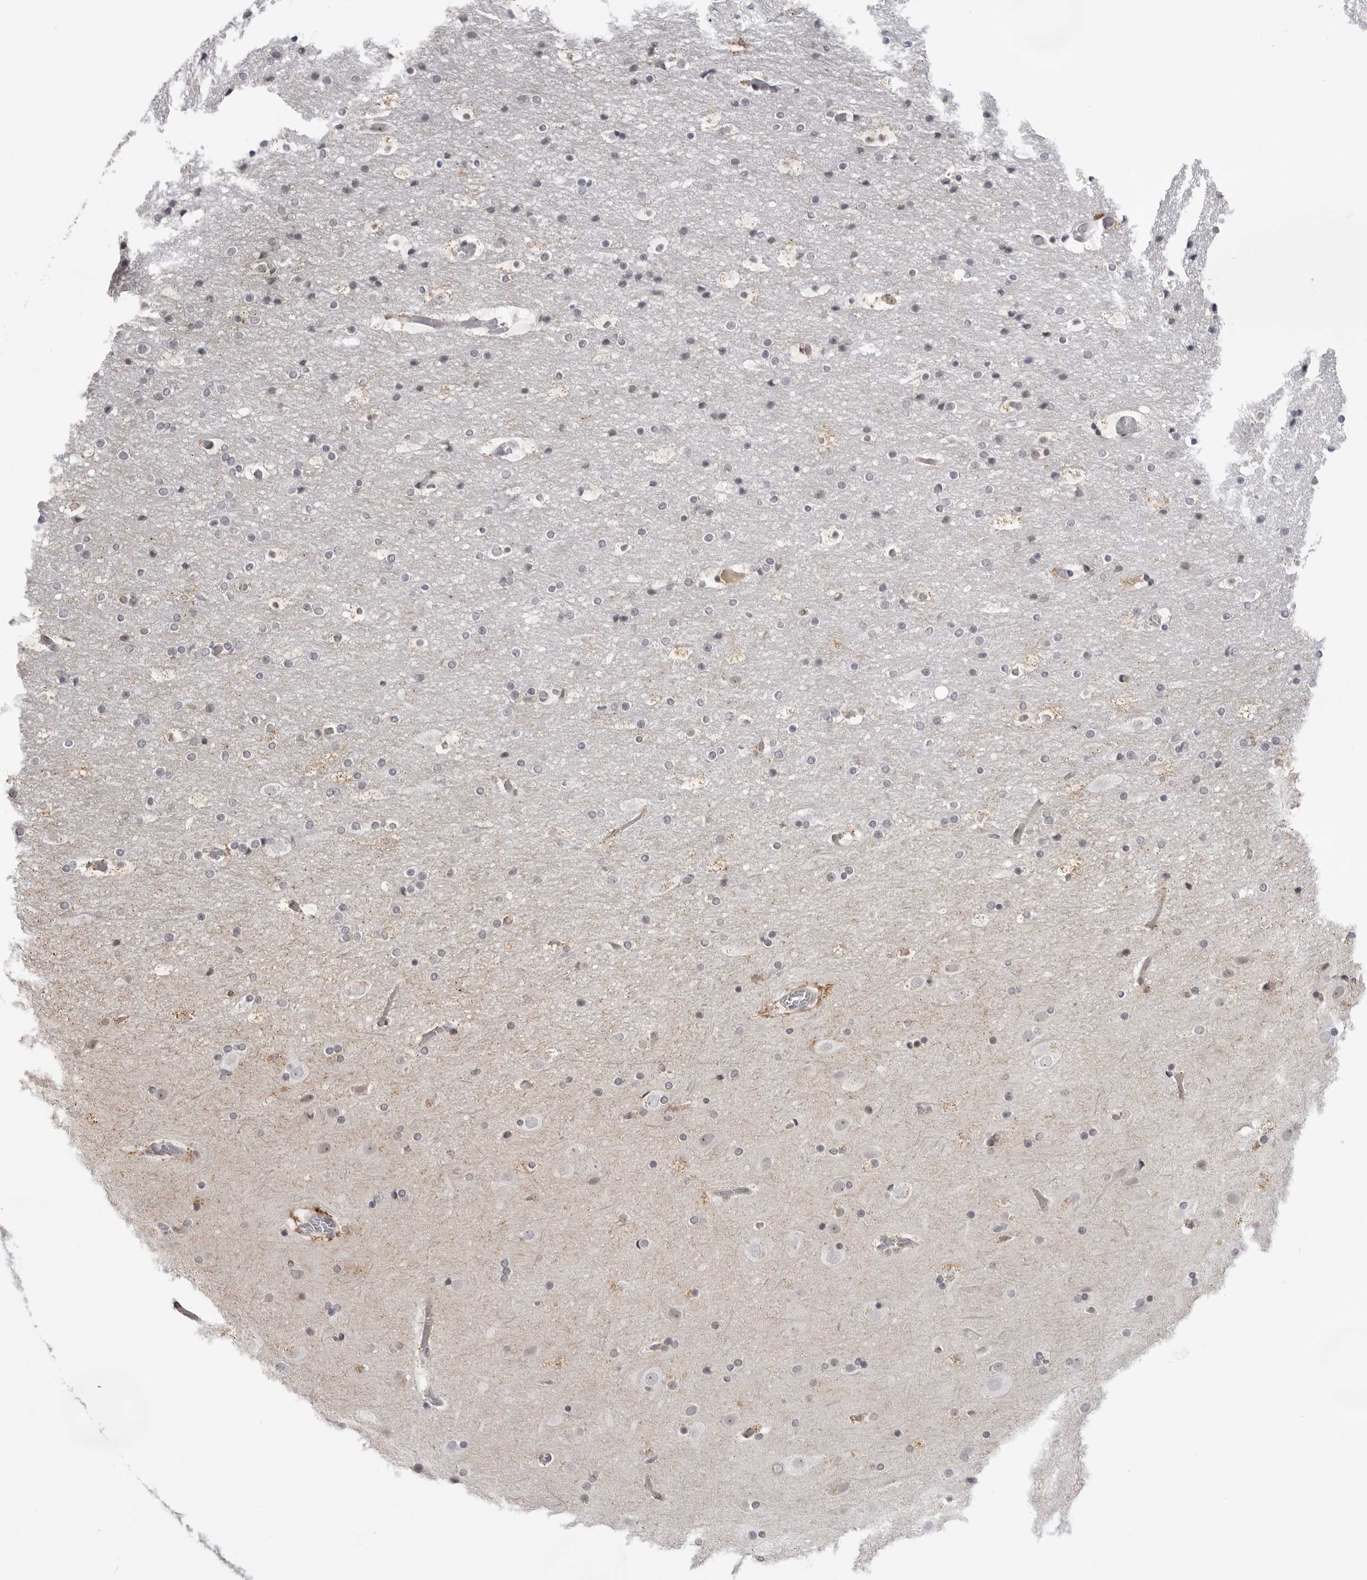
{"staining": {"intensity": "negative", "quantity": "none", "location": "none"}, "tissue": "cerebral cortex", "cell_type": "Endothelial cells", "image_type": "normal", "snomed": [{"axis": "morphology", "description": "Normal tissue, NOS"}, {"axis": "topography", "description": "Cerebral cortex"}], "caption": "Micrograph shows no significant protein expression in endothelial cells of normal cerebral cortex.", "gene": "ACP6", "patient": {"sex": "male", "age": 57}}